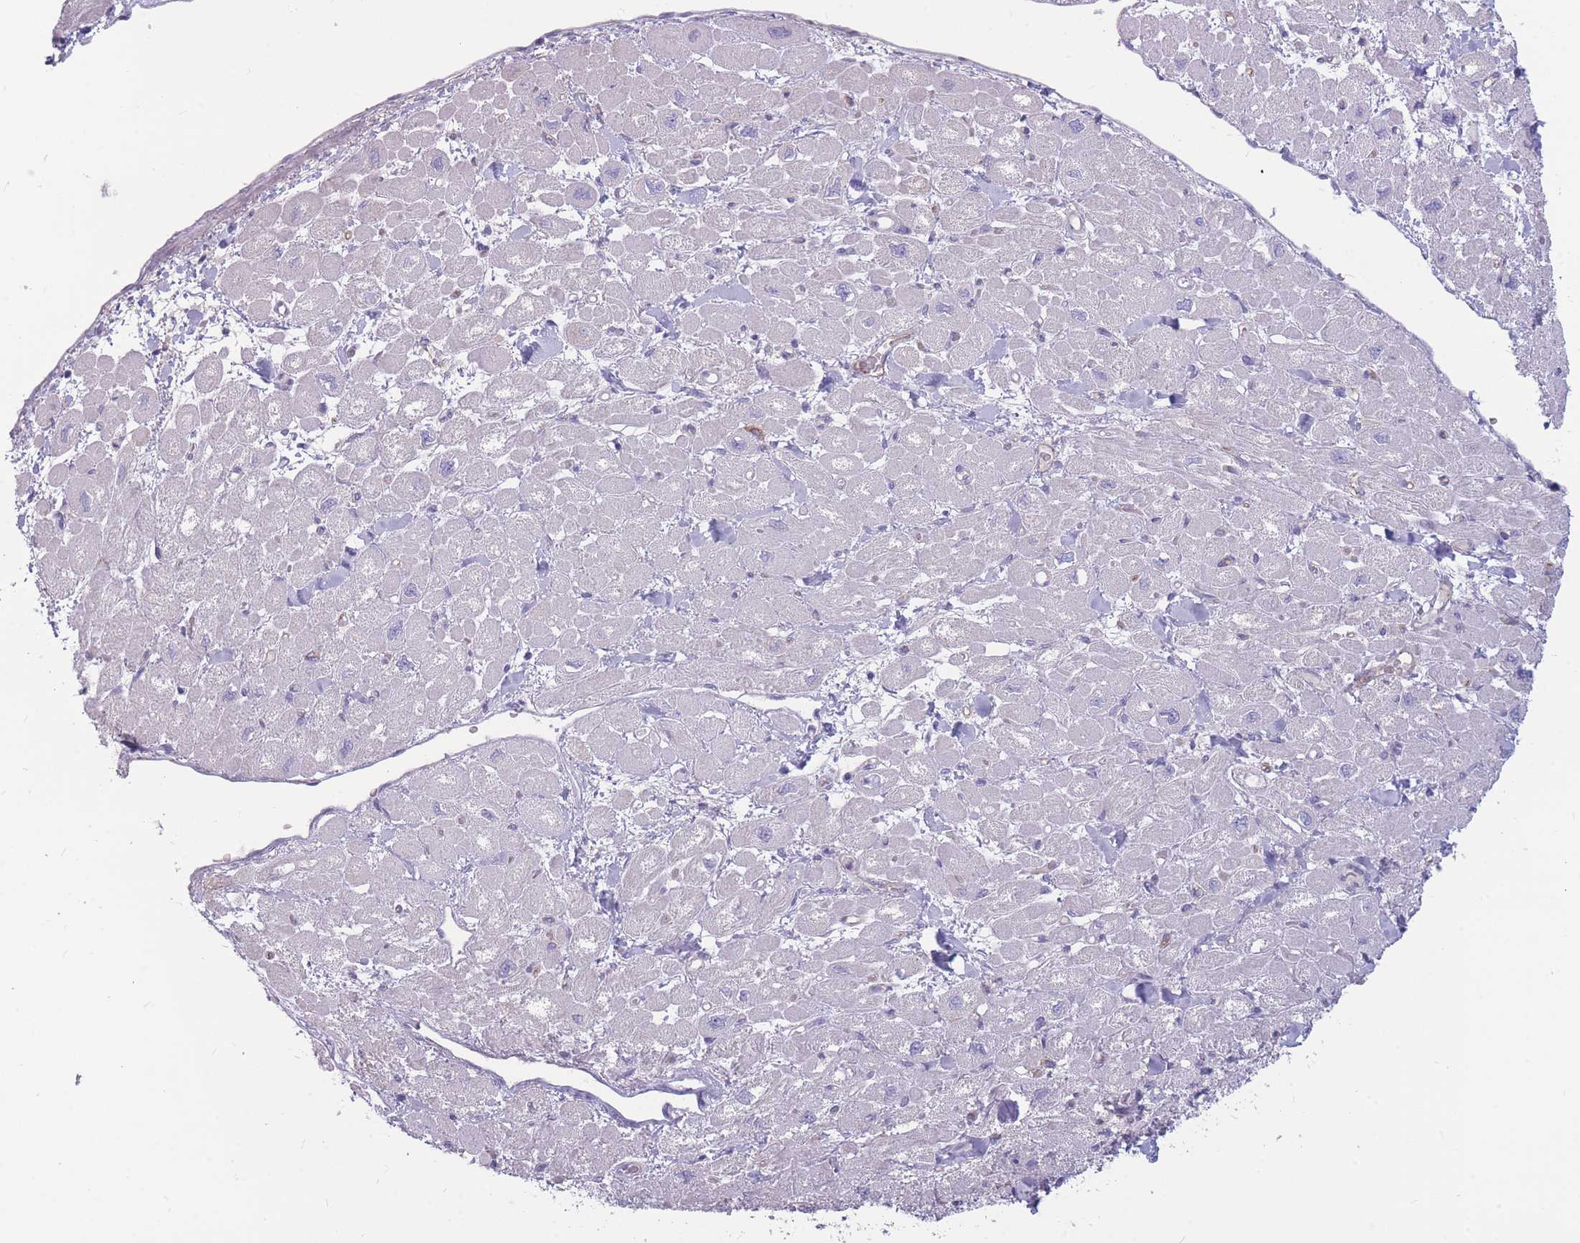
{"staining": {"intensity": "negative", "quantity": "none", "location": "none"}, "tissue": "heart muscle", "cell_type": "Cardiomyocytes", "image_type": "normal", "snomed": [{"axis": "morphology", "description": "Normal tissue, NOS"}, {"axis": "topography", "description": "Heart"}], "caption": "Immunohistochemistry (IHC) histopathology image of benign heart muscle: human heart muscle stained with DAB reveals no significant protein expression in cardiomyocytes.", "gene": "GNA11", "patient": {"sex": "male", "age": 65}}